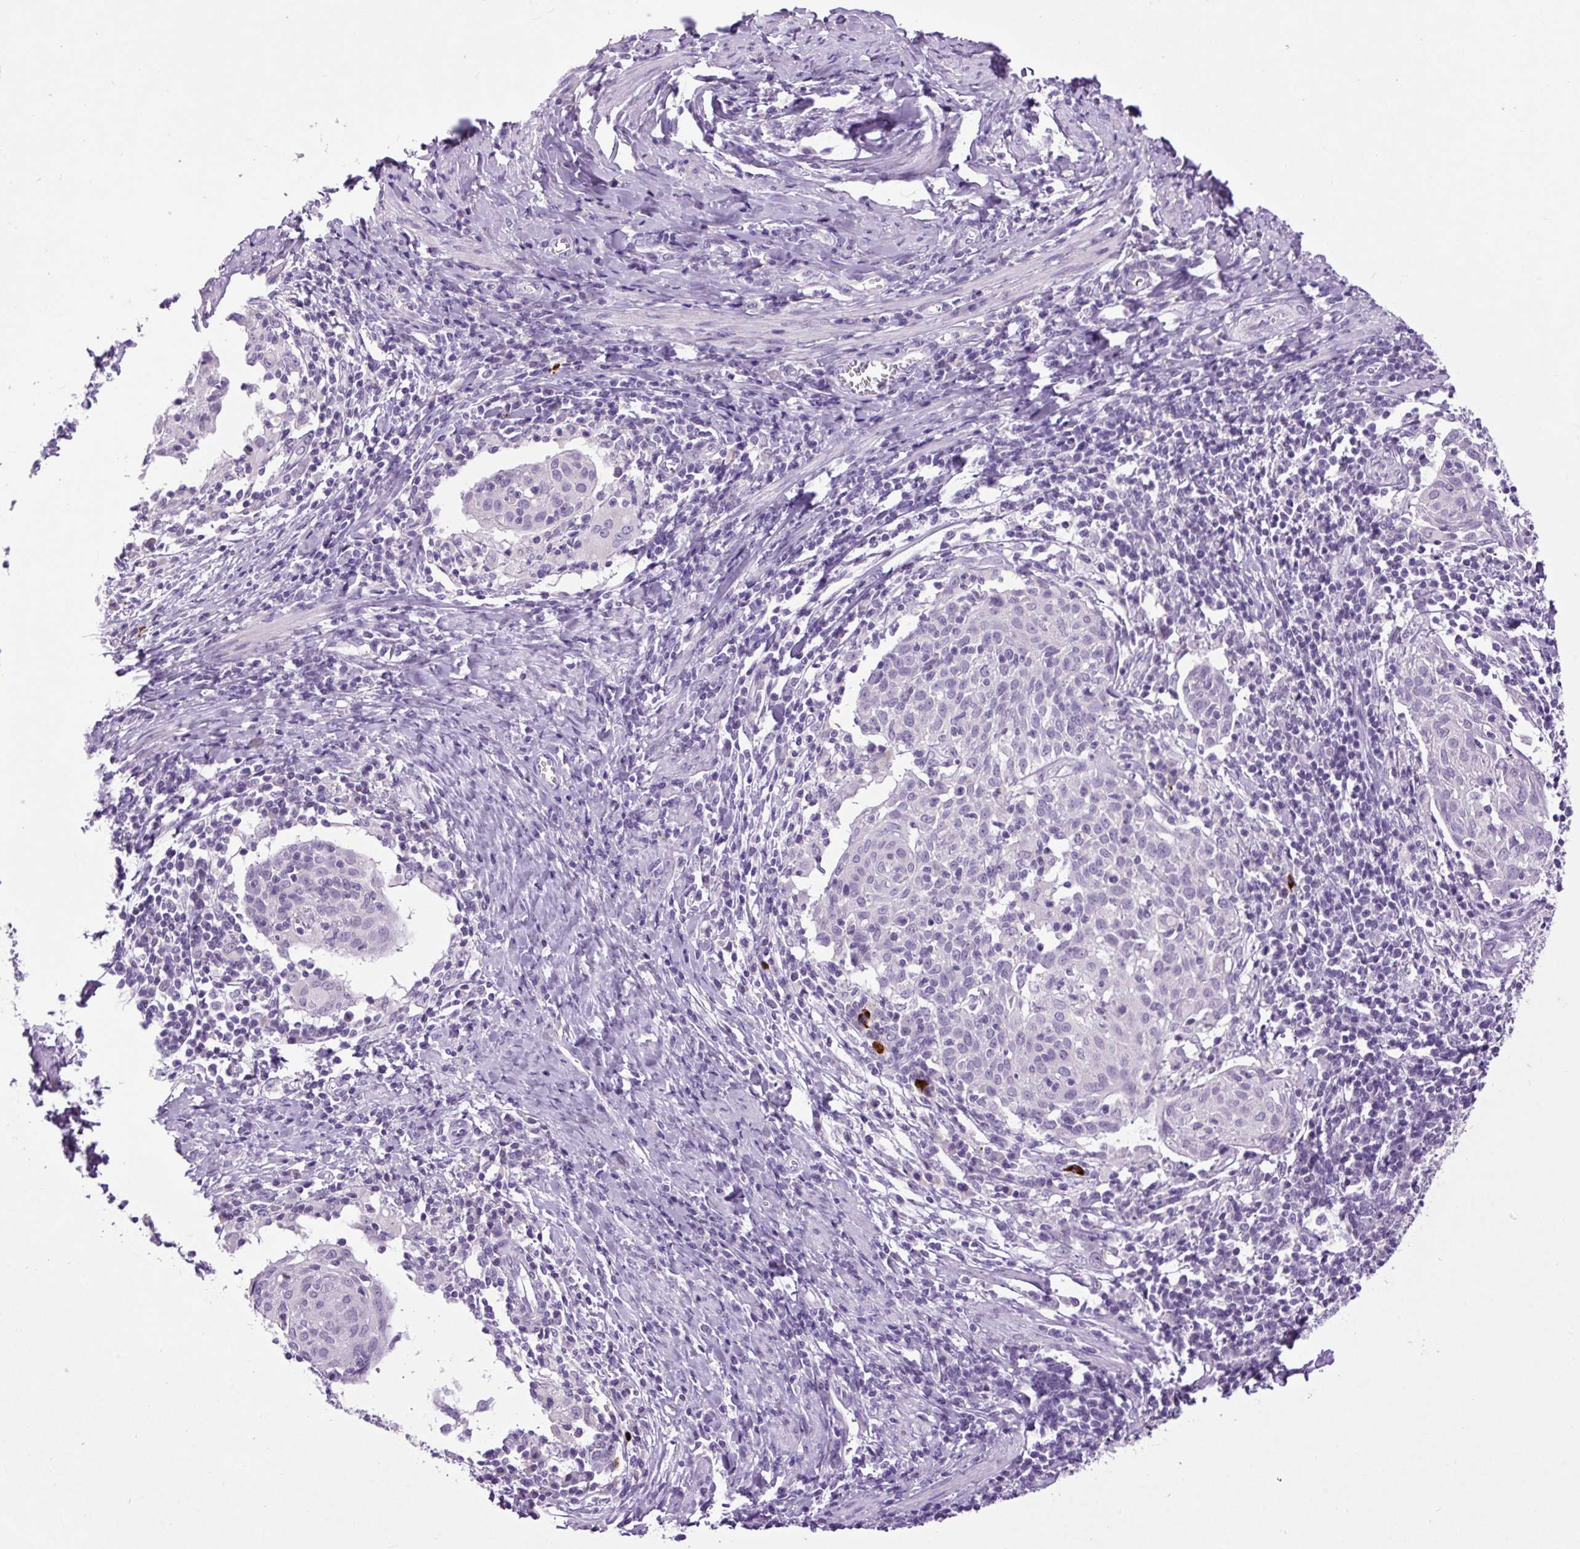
{"staining": {"intensity": "negative", "quantity": "none", "location": "none"}, "tissue": "cervical cancer", "cell_type": "Tumor cells", "image_type": "cancer", "snomed": [{"axis": "morphology", "description": "Squamous cell carcinoma, NOS"}, {"axis": "topography", "description": "Cervix"}], "caption": "Tumor cells are negative for brown protein staining in cervical cancer (squamous cell carcinoma).", "gene": "FABP7", "patient": {"sex": "female", "age": 52}}